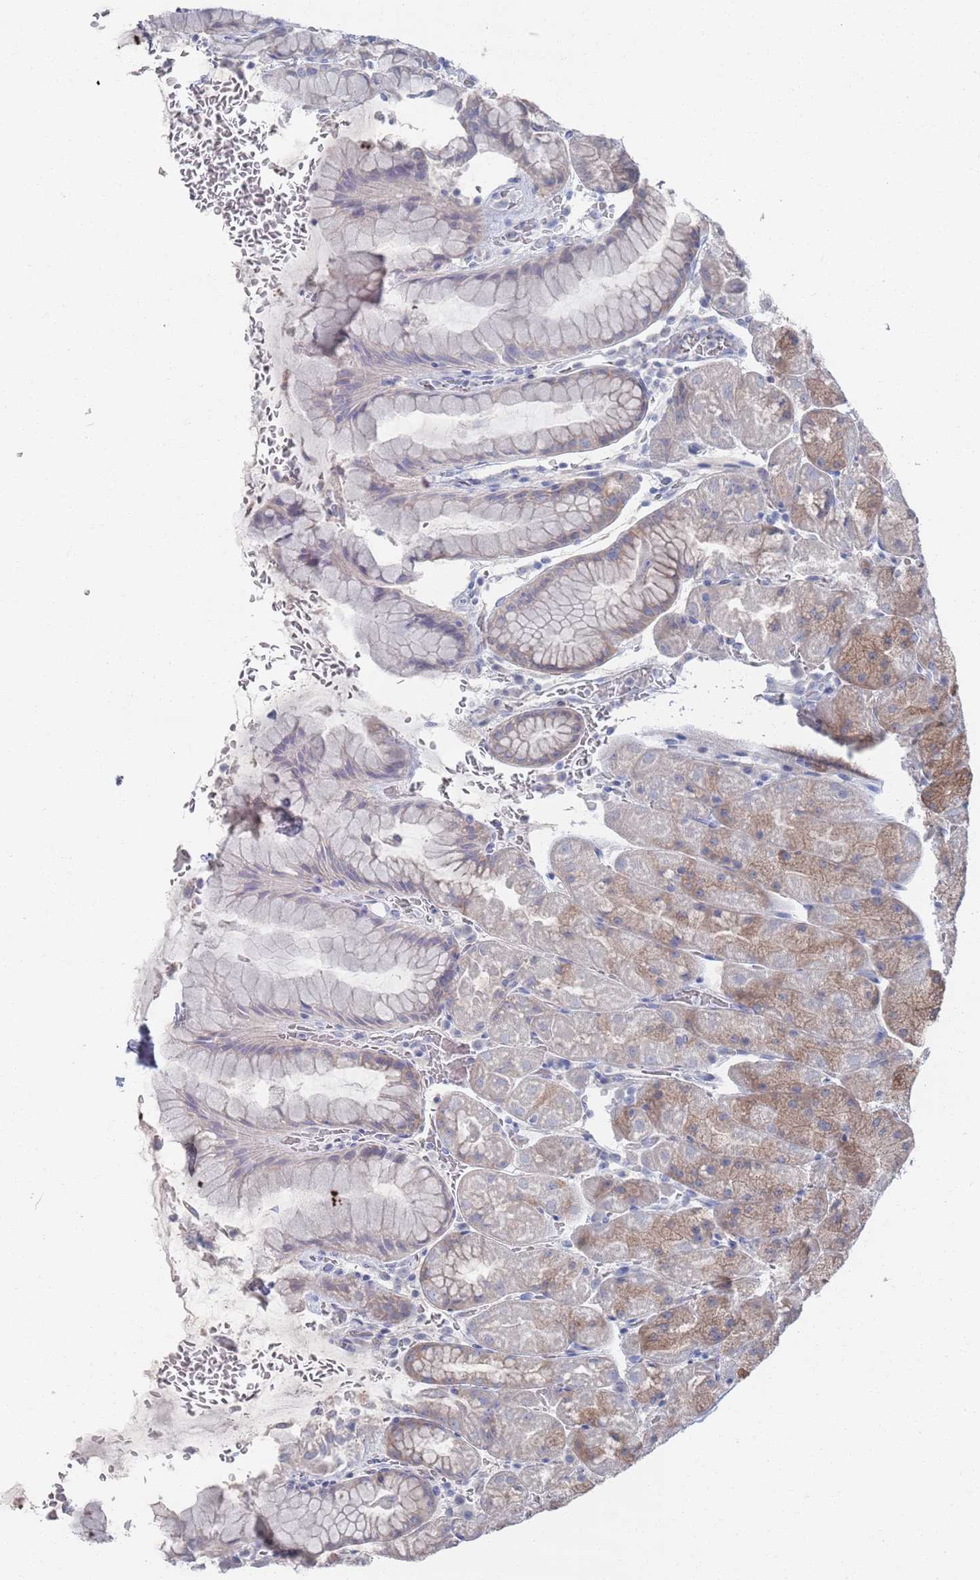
{"staining": {"intensity": "weak", "quantity": "25%-75%", "location": "cytoplasmic/membranous"}, "tissue": "stomach", "cell_type": "Glandular cells", "image_type": "normal", "snomed": [{"axis": "morphology", "description": "Normal tissue, NOS"}, {"axis": "topography", "description": "Stomach, upper"}, {"axis": "topography", "description": "Stomach, lower"}], "caption": "Protein staining of unremarkable stomach displays weak cytoplasmic/membranous expression in approximately 25%-75% of glandular cells.", "gene": "TMCO3", "patient": {"sex": "male", "age": 67}}